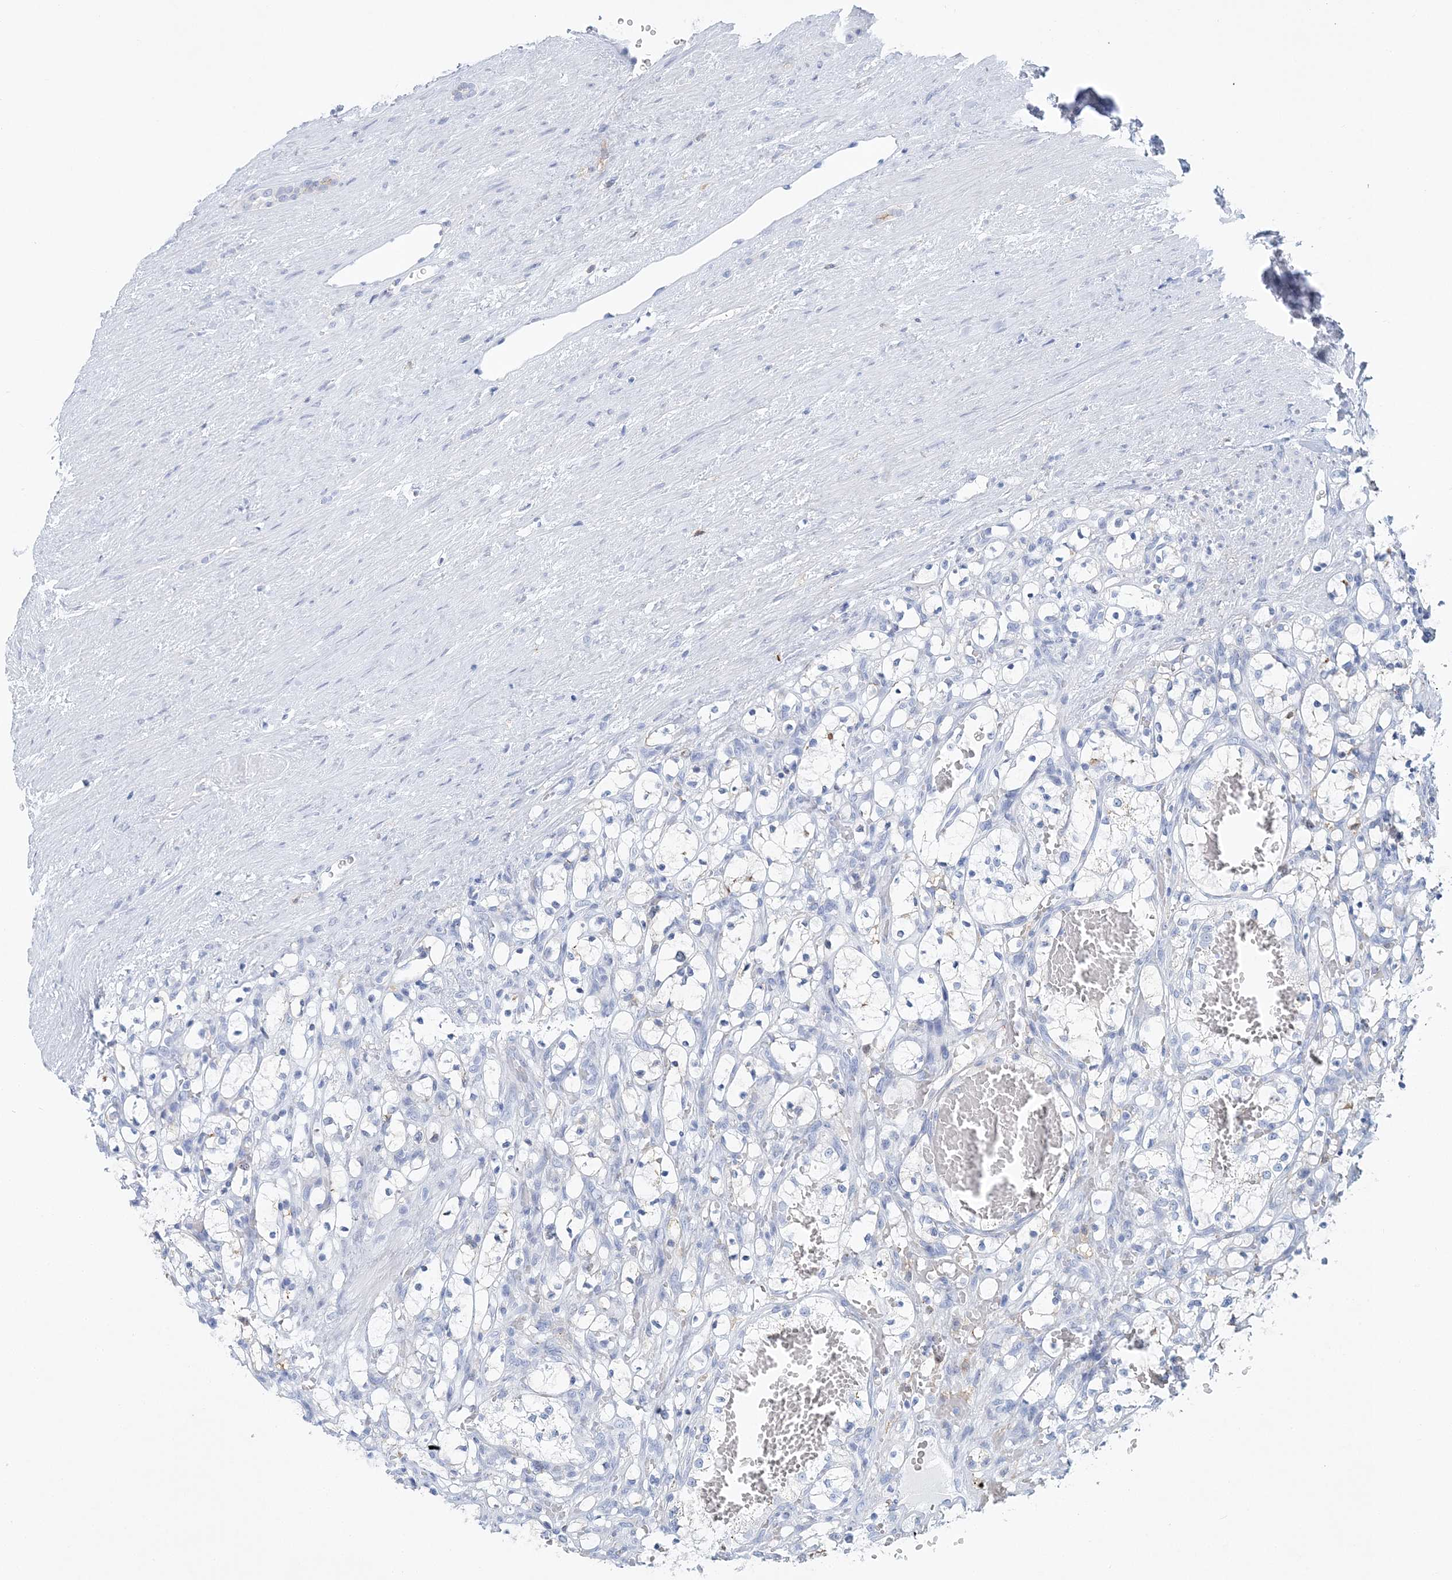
{"staining": {"intensity": "weak", "quantity": "<25%", "location": "cytoplasmic/membranous"}, "tissue": "renal cancer", "cell_type": "Tumor cells", "image_type": "cancer", "snomed": [{"axis": "morphology", "description": "Adenocarcinoma, NOS"}, {"axis": "topography", "description": "Kidney"}], "caption": "Tumor cells show no significant protein staining in renal cancer (adenocarcinoma).", "gene": "NKX6-1", "patient": {"sex": "female", "age": 69}}